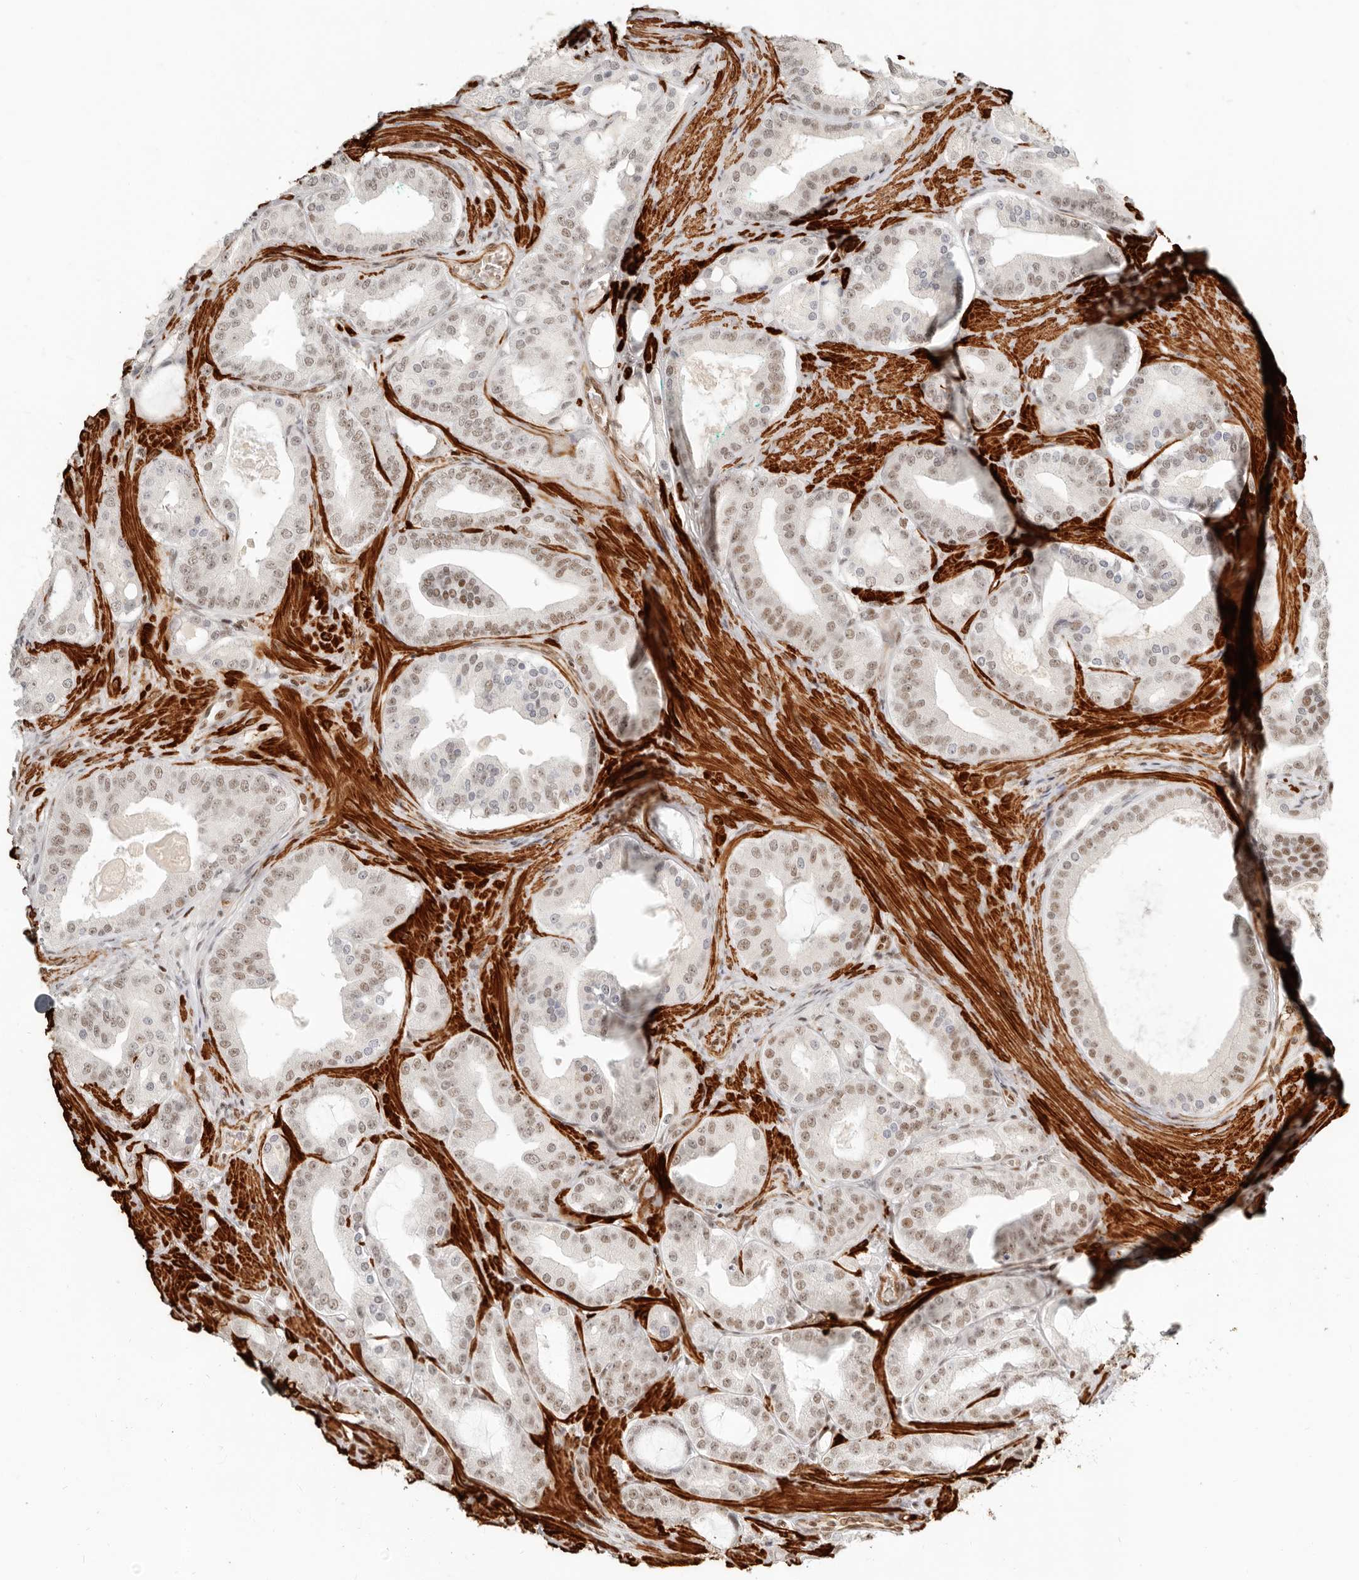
{"staining": {"intensity": "moderate", "quantity": "25%-75%", "location": "nuclear"}, "tissue": "prostate cancer", "cell_type": "Tumor cells", "image_type": "cancer", "snomed": [{"axis": "morphology", "description": "Adenocarcinoma, High grade"}, {"axis": "topography", "description": "Prostate"}], "caption": "Immunohistochemical staining of prostate adenocarcinoma (high-grade) displays moderate nuclear protein staining in about 25%-75% of tumor cells. (IHC, brightfield microscopy, high magnification).", "gene": "GABPA", "patient": {"sex": "male", "age": 60}}